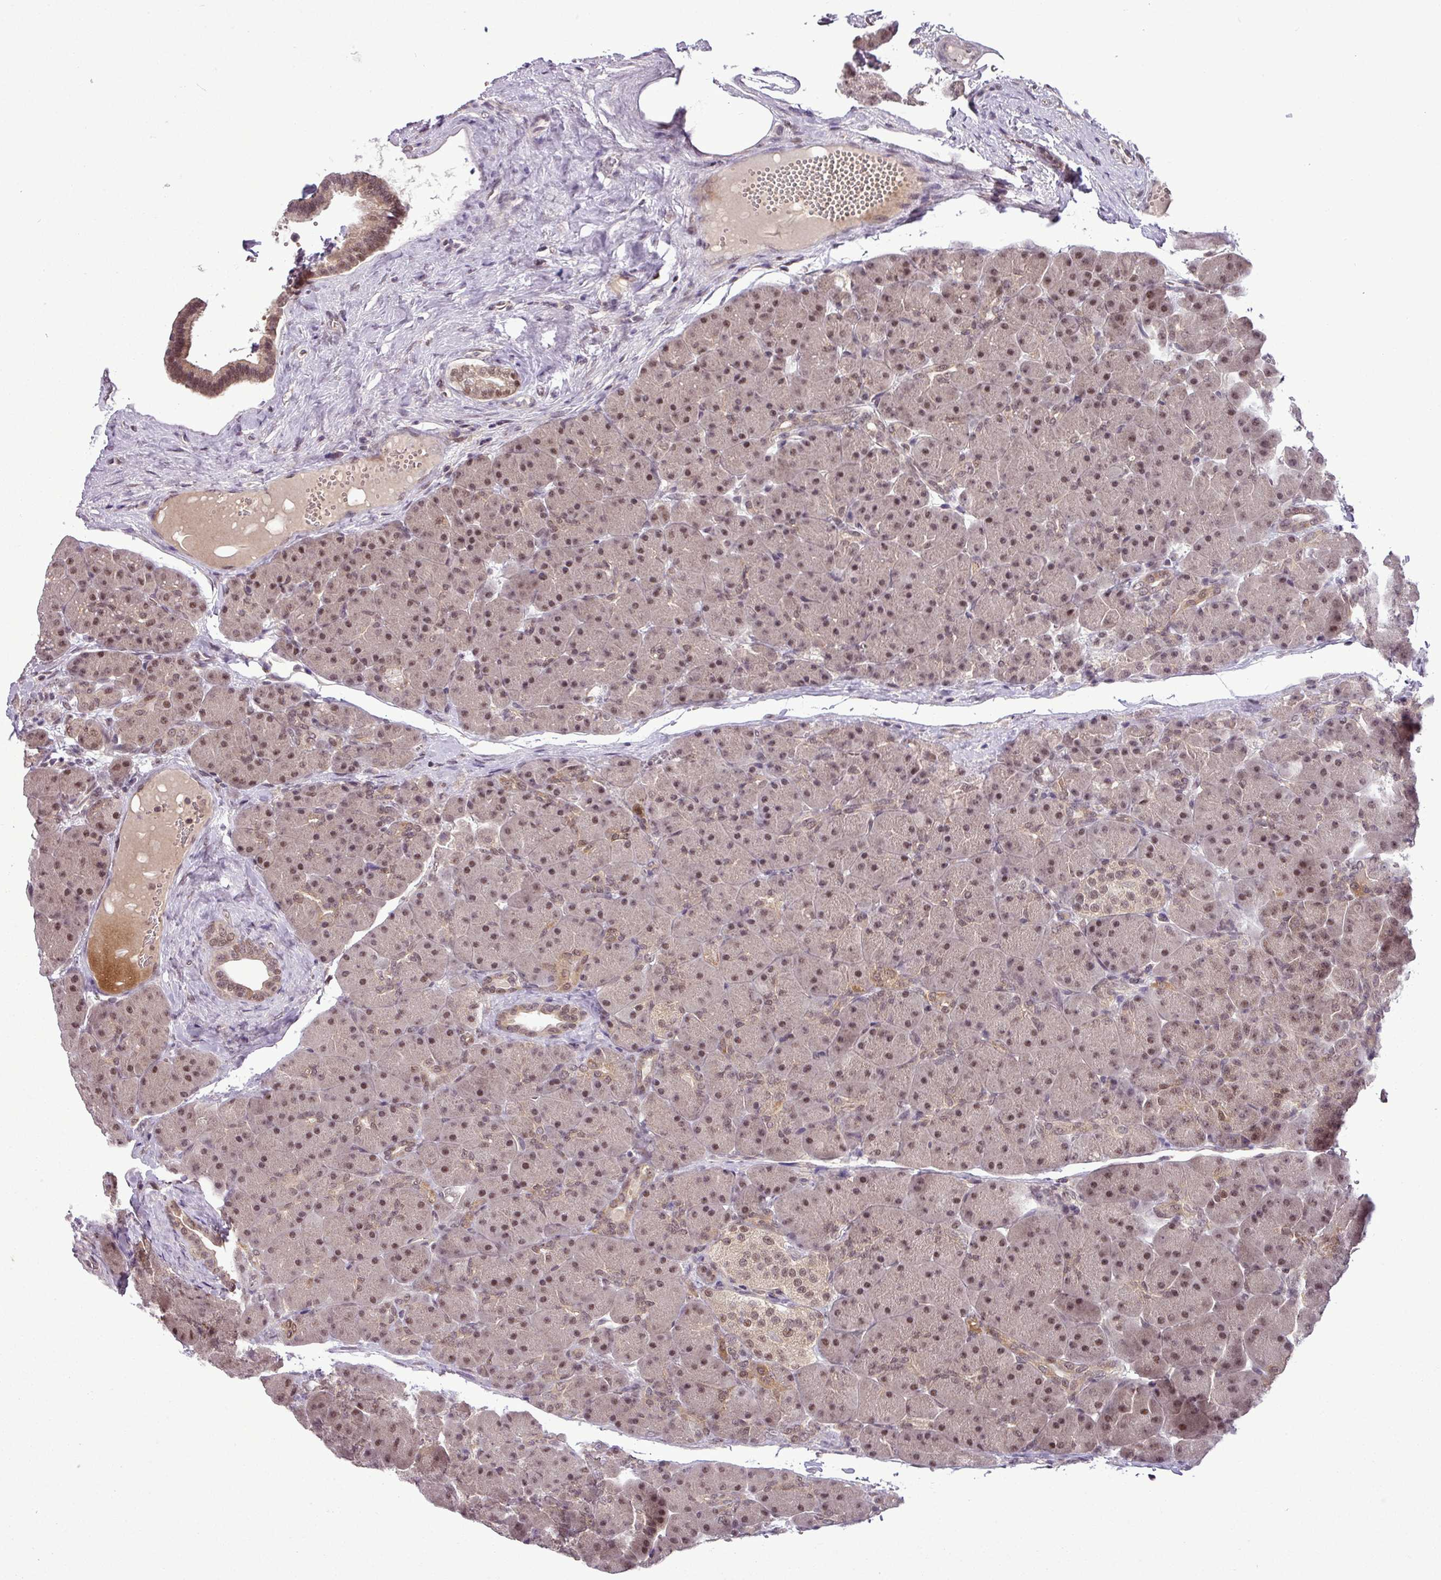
{"staining": {"intensity": "moderate", "quantity": ">75%", "location": "nuclear"}, "tissue": "pancreas", "cell_type": "Exocrine glandular cells", "image_type": "normal", "snomed": [{"axis": "morphology", "description": "Normal tissue, NOS"}, {"axis": "topography", "description": "Pancreas"}], "caption": "An IHC image of benign tissue is shown. Protein staining in brown highlights moderate nuclear positivity in pancreas within exocrine glandular cells.", "gene": "MFHAS1", "patient": {"sex": "male", "age": 66}}